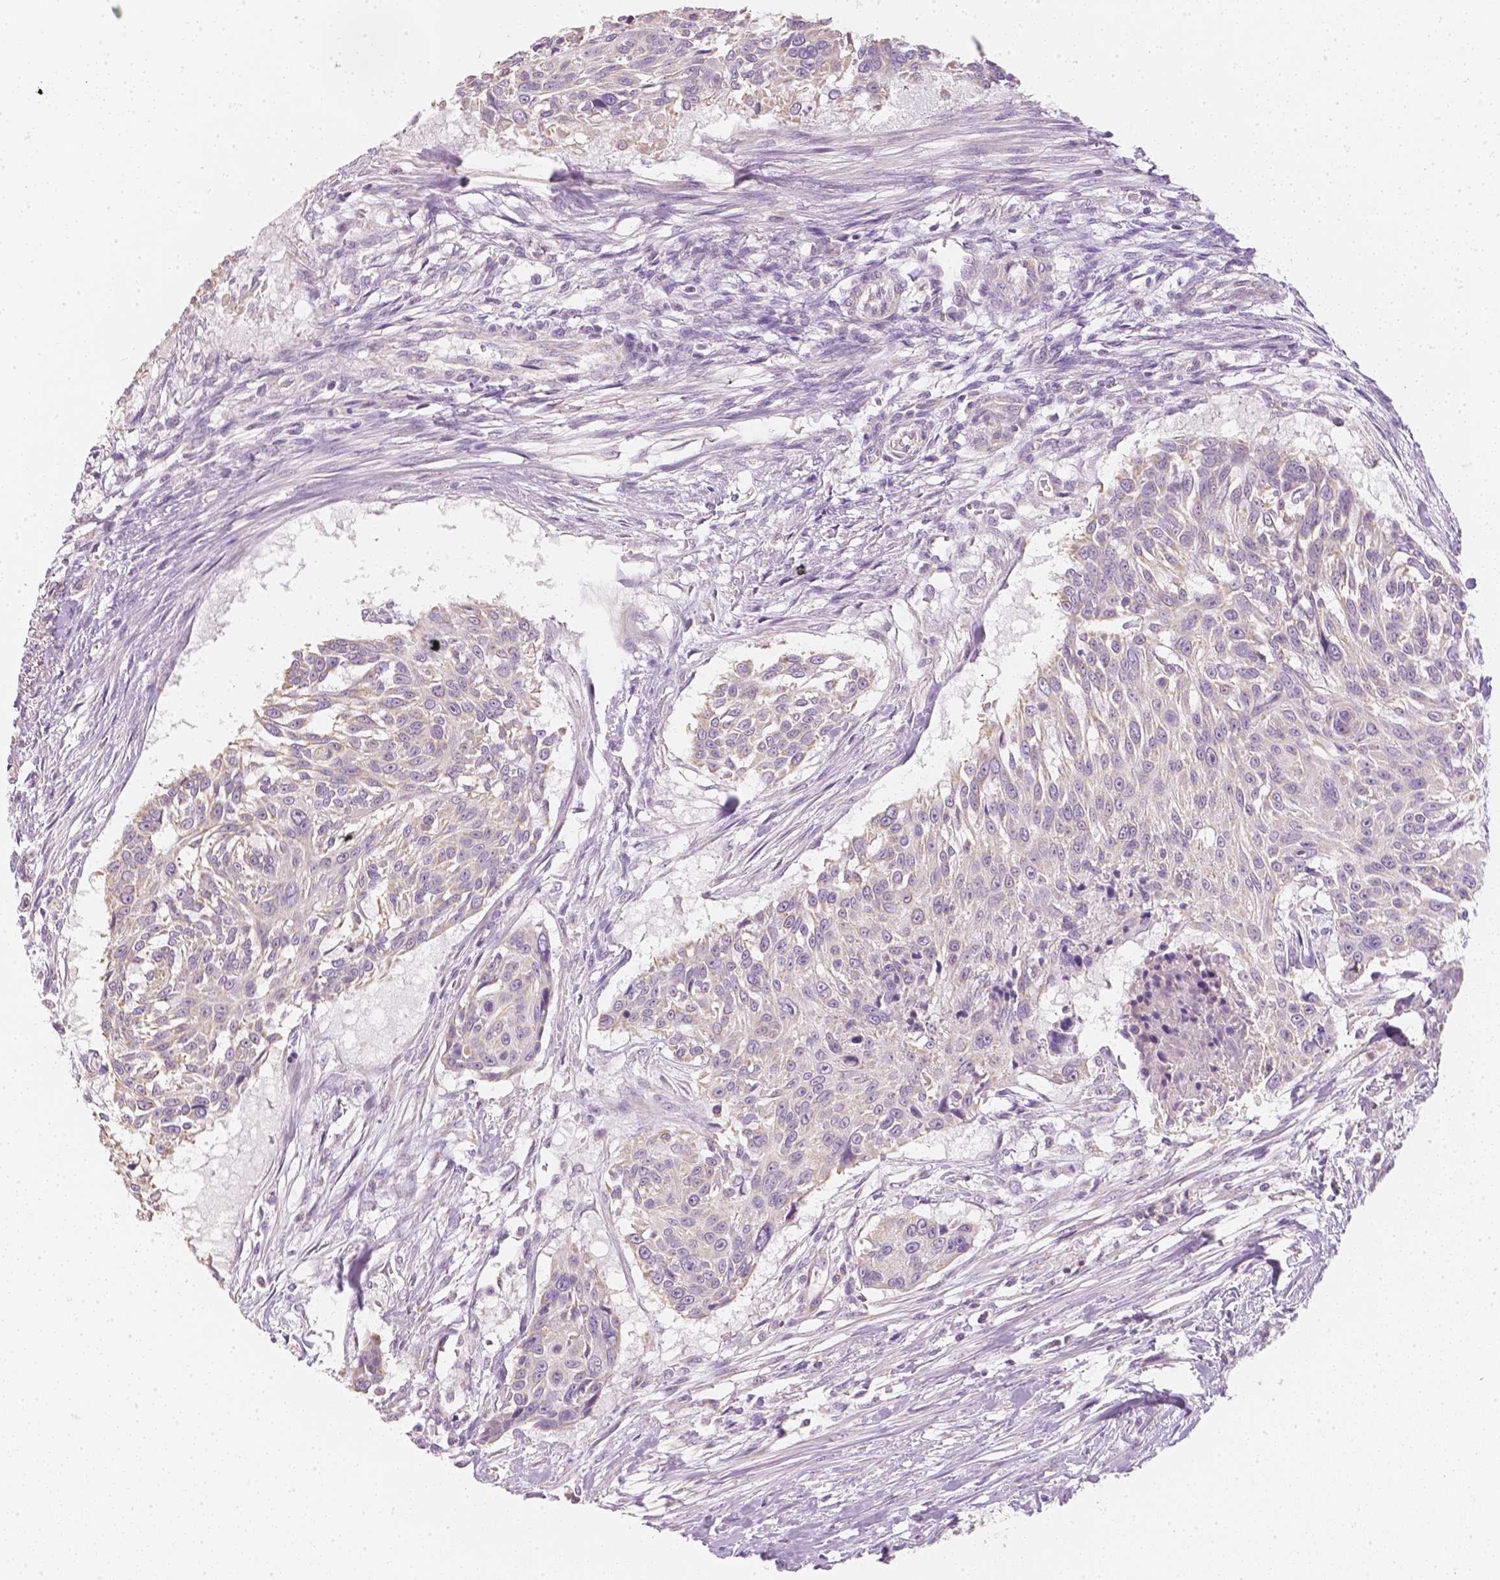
{"staining": {"intensity": "negative", "quantity": "none", "location": "none"}, "tissue": "urothelial cancer", "cell_type": "Tumor cells", "image_type": "cancer", "snomed": [{"axis": "morphology", "description": "Urothelial carcinoma, NOS"}, {"axis": "topography", "description": "Urinary bladder"}], "caption": "IHC micrograph of transitional cell carcinoma stained for a protein (brown), which demonstrates no expression in tumor cells.", "gene": "NVL", "patient": {"sex": "male", "age": 55}}